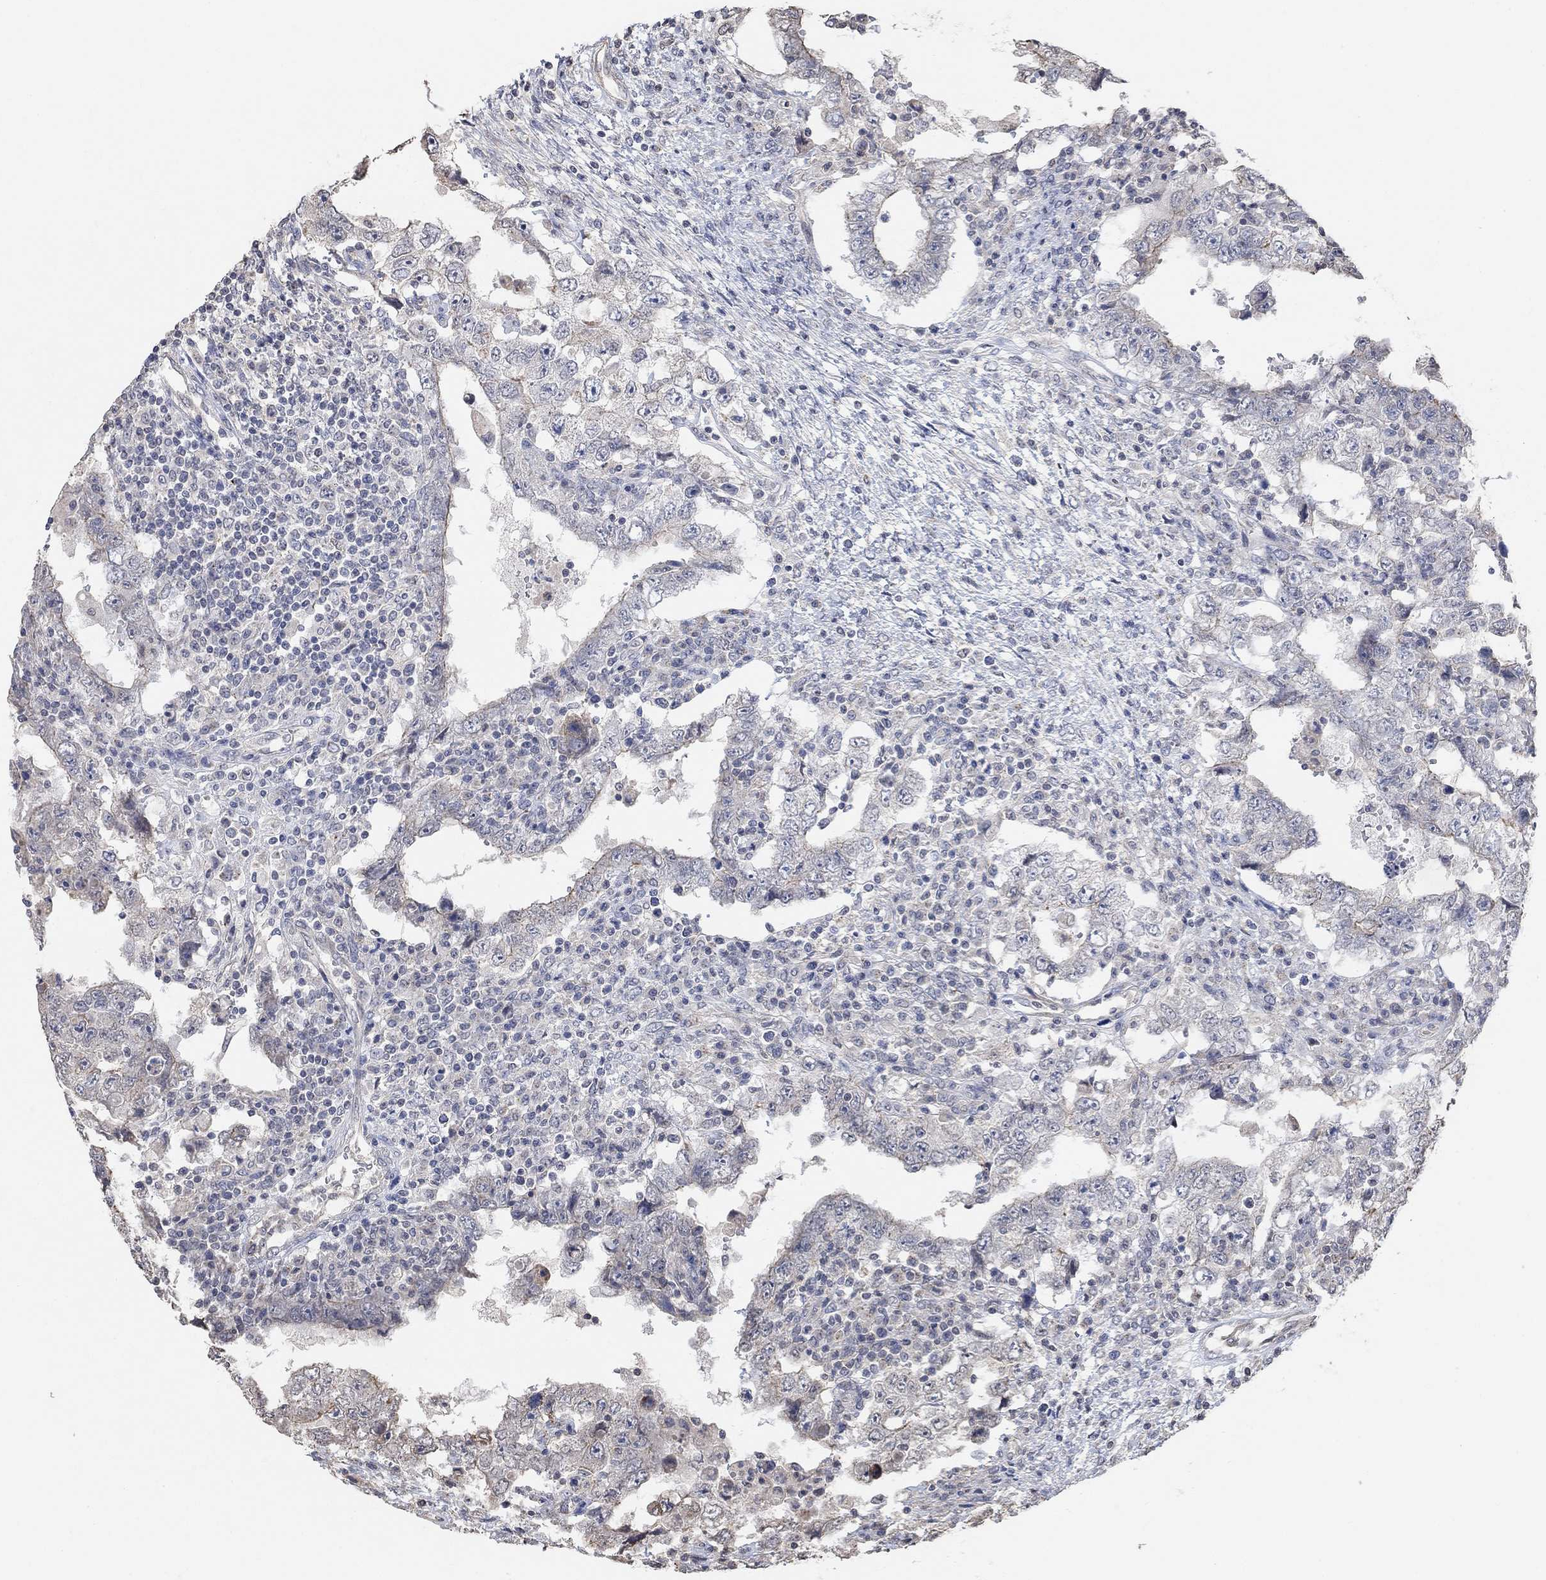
{"staining": {"intensity": "moderate", "quantity": "<25%", "location": "cytoplasmic/membranous"}, "tissue": "testis cancer", "cell_type": "Tumor cells", "image_type": "cancer", "snomed": [{"axis": "morphology", "description": "Carcinoma, Embryonal, NOS"}, {"axis": "topography", "description": "Testis"}], "caption": "Protein staining by immunohistochemistry (IHC) shows moderate cytoplasmic/membranous staining in approximately <25% of tumor cells in testis embryonal carcinoma. (brown staining indicates protein expression, while blue staining denotes nuclei).", "gene": "UNC5B", "patient": {"sex": "male", "age": 26}}